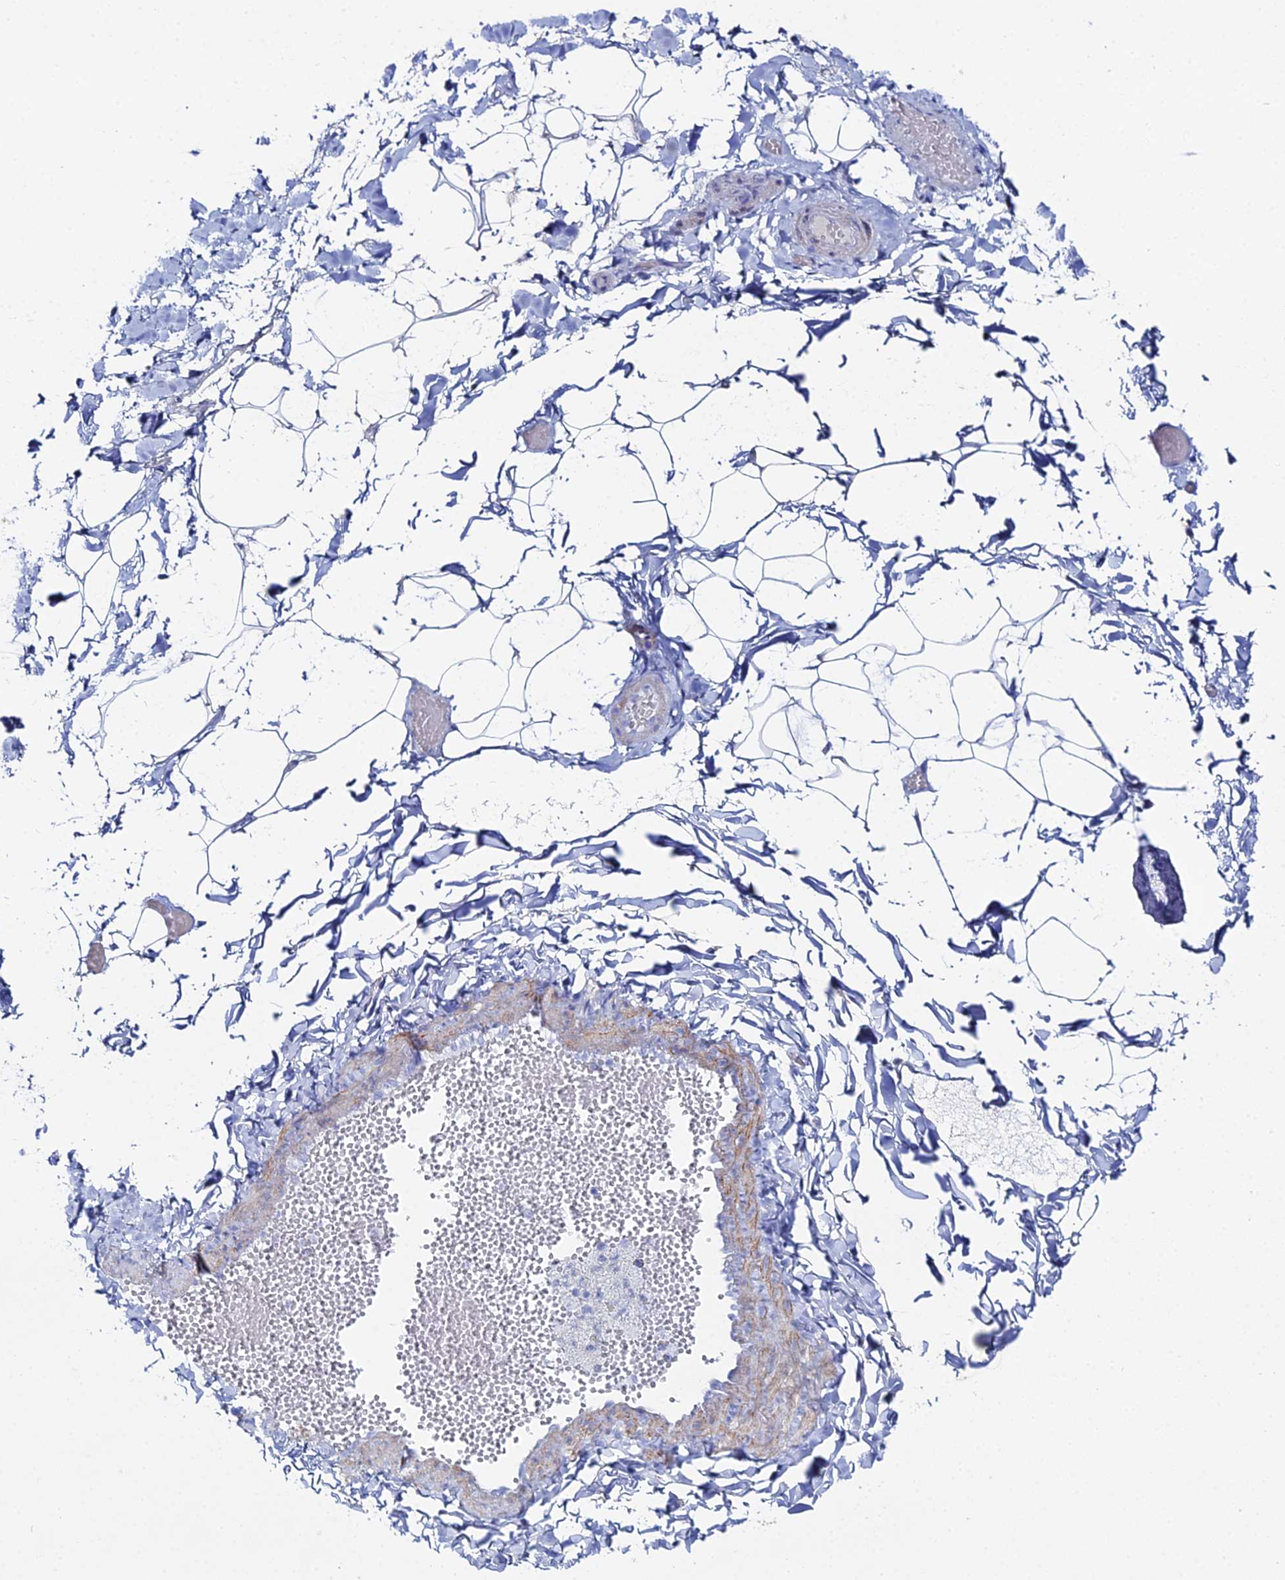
{"staining": {"intensity": "negative", "quantity": "none", "location": "none"}, "tissue": "adipose tissue", "cell_type": "Adipocytes", "image_type": "normal", "snomed": [{"axis": "morphology", "description": "Normal tissue, NOS"}, {"axis": "topography", "description": "Gallbladder"}, {"axis": "topography", "description": "Peripheral nerve tissue"}], "caption": "The immunohistochemistry image has no significant staining in adipocytes of adipose tissue. The staining was performed using DAB (3,3'-diaminobenzidine) to visualize the protein expression in brown, while the nuclei were stained in blue with hematoxylin (Magnification: 20x).", "gene": "DHX34", "patient": {"sex": "male", "age": 38}}